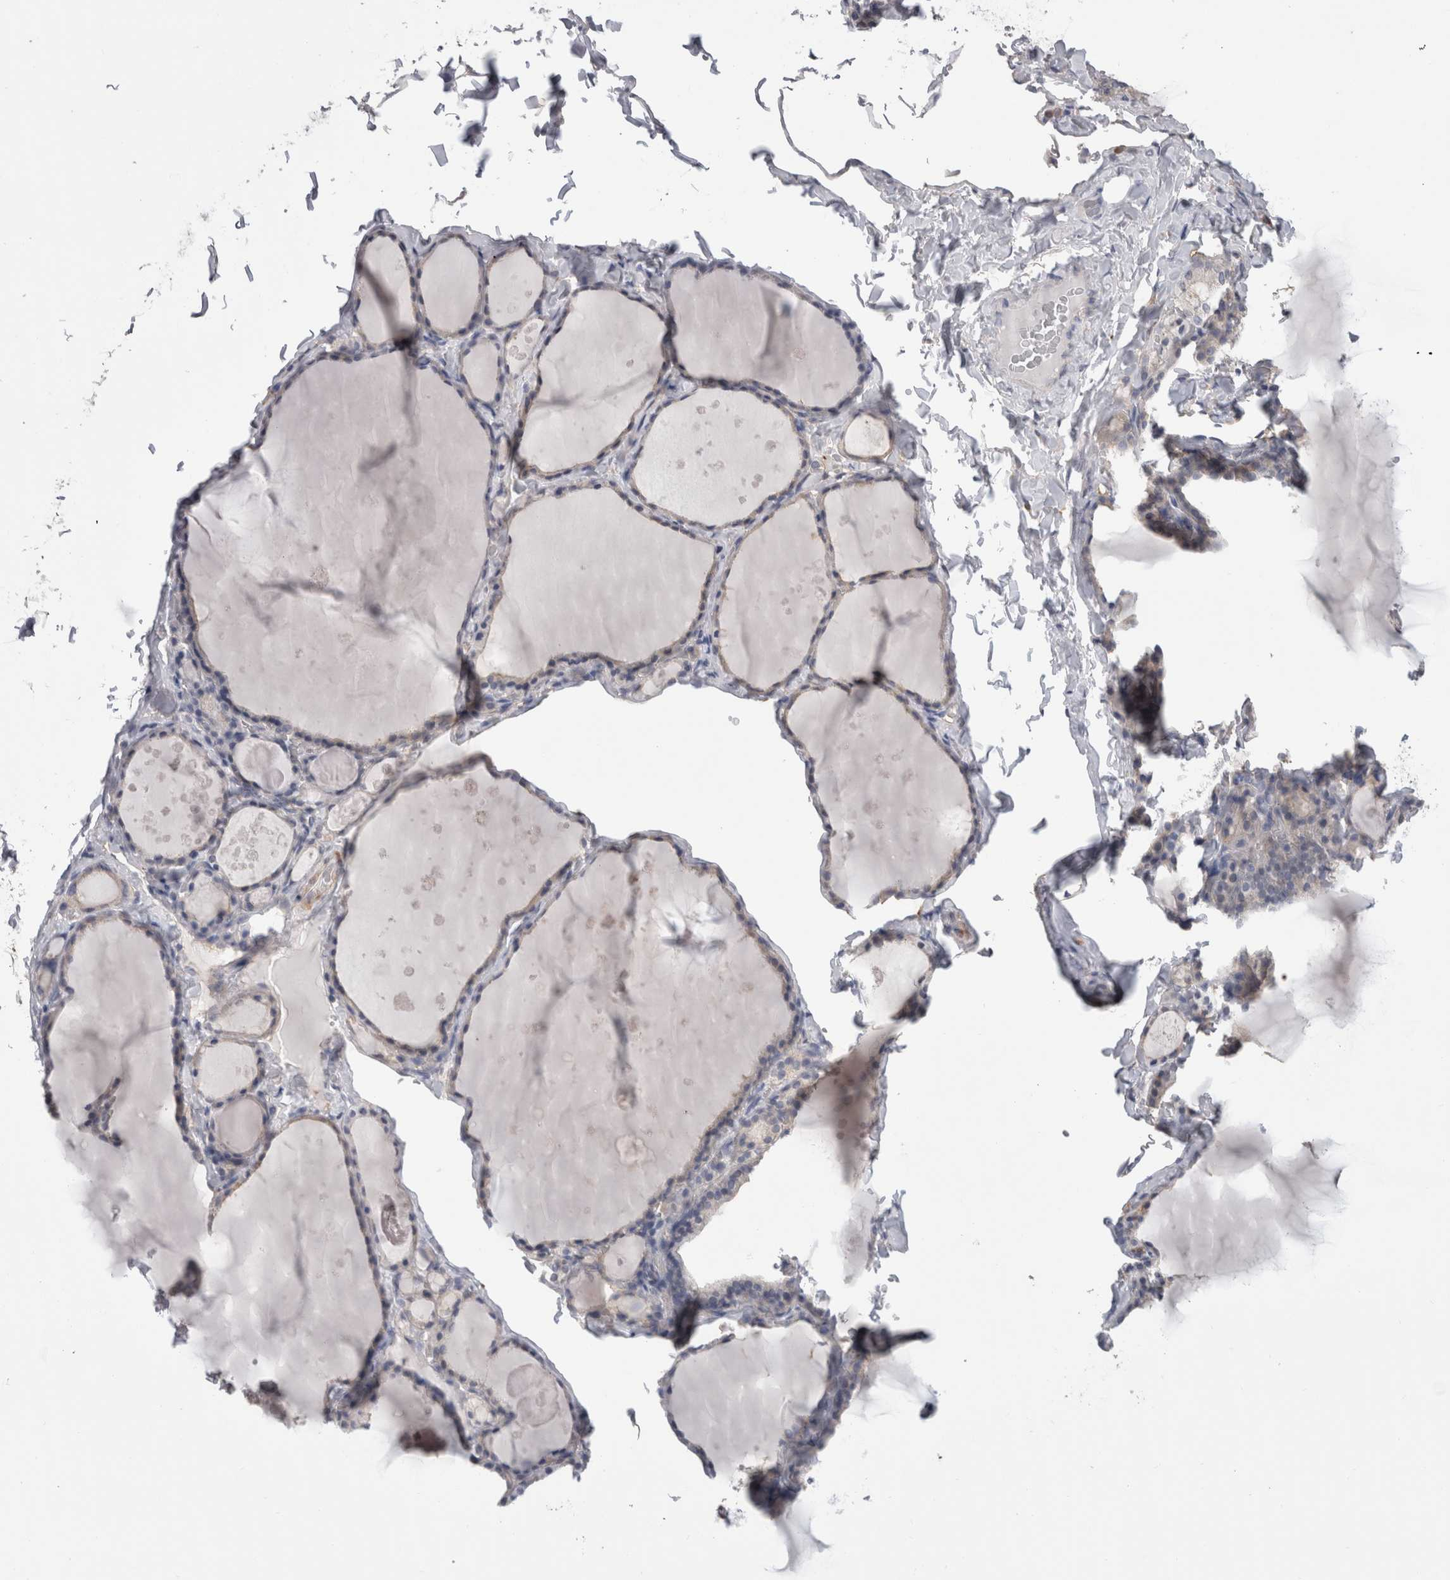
{"staining": {"intensity": "weak", "quantity": "<25%", "location": "cytoplasmic/membranous"}, "tissue": "thyroid gland", "cell_type": "Glandular cells", "image_type": "normal", "snomed": [{"axis": "morphology", "description": "Normal tissue, NOS"}, {"axis": "topography", "description": "Thyroid gland"}], "caption": "DAB immunohistochemical staining of normal human thyroid gland demonstrates no significant expression in glandular cells.", "gene": "SCRN1", "patient": {"sex": "male", "age": 56}}